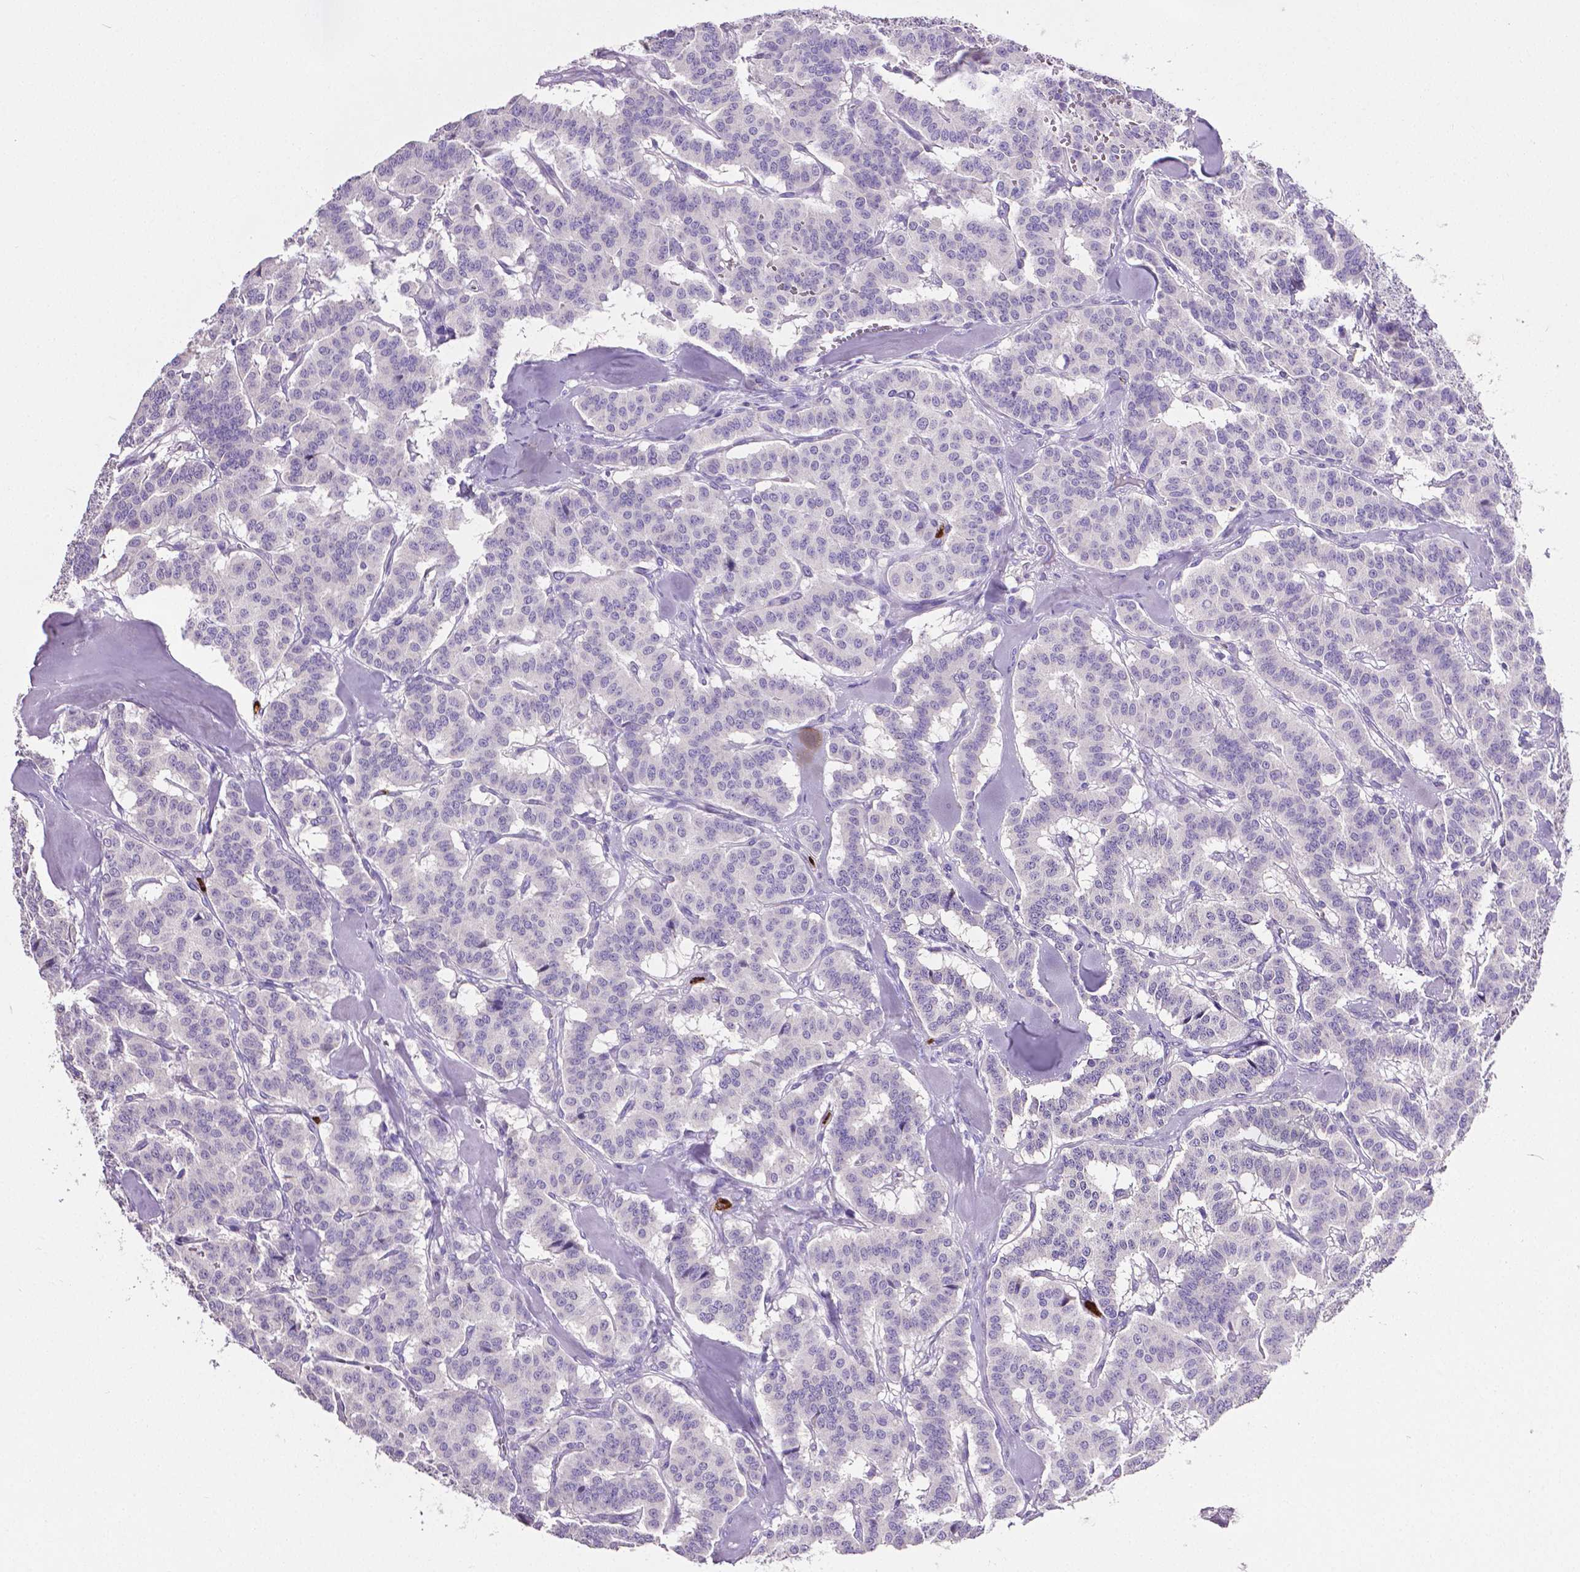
{"staining": {"intensity": "negative", "quantity": "none", "location": "none"}, "tissue": "carcinoid", "cell_type": "Tumor cells", "image_type": "cancer", "snomed": [{"axis": "morphology", "description": "Normal tissue, NOS"}, {"axis": "morphology", "description": "Carcinoid, malignant, NOS"}, {"axis": "topography", "description": "Lung"}], "caption": "Immunohistochemistry (IHC) of human malignant carcinoid shows no positivity in tumor cells. (DAB immunohistochemistry (IHC) visualized using brightfield microscopy, high magnification).", "gene": "MMP9", "patient": {"sex": "female", "age": 46}}